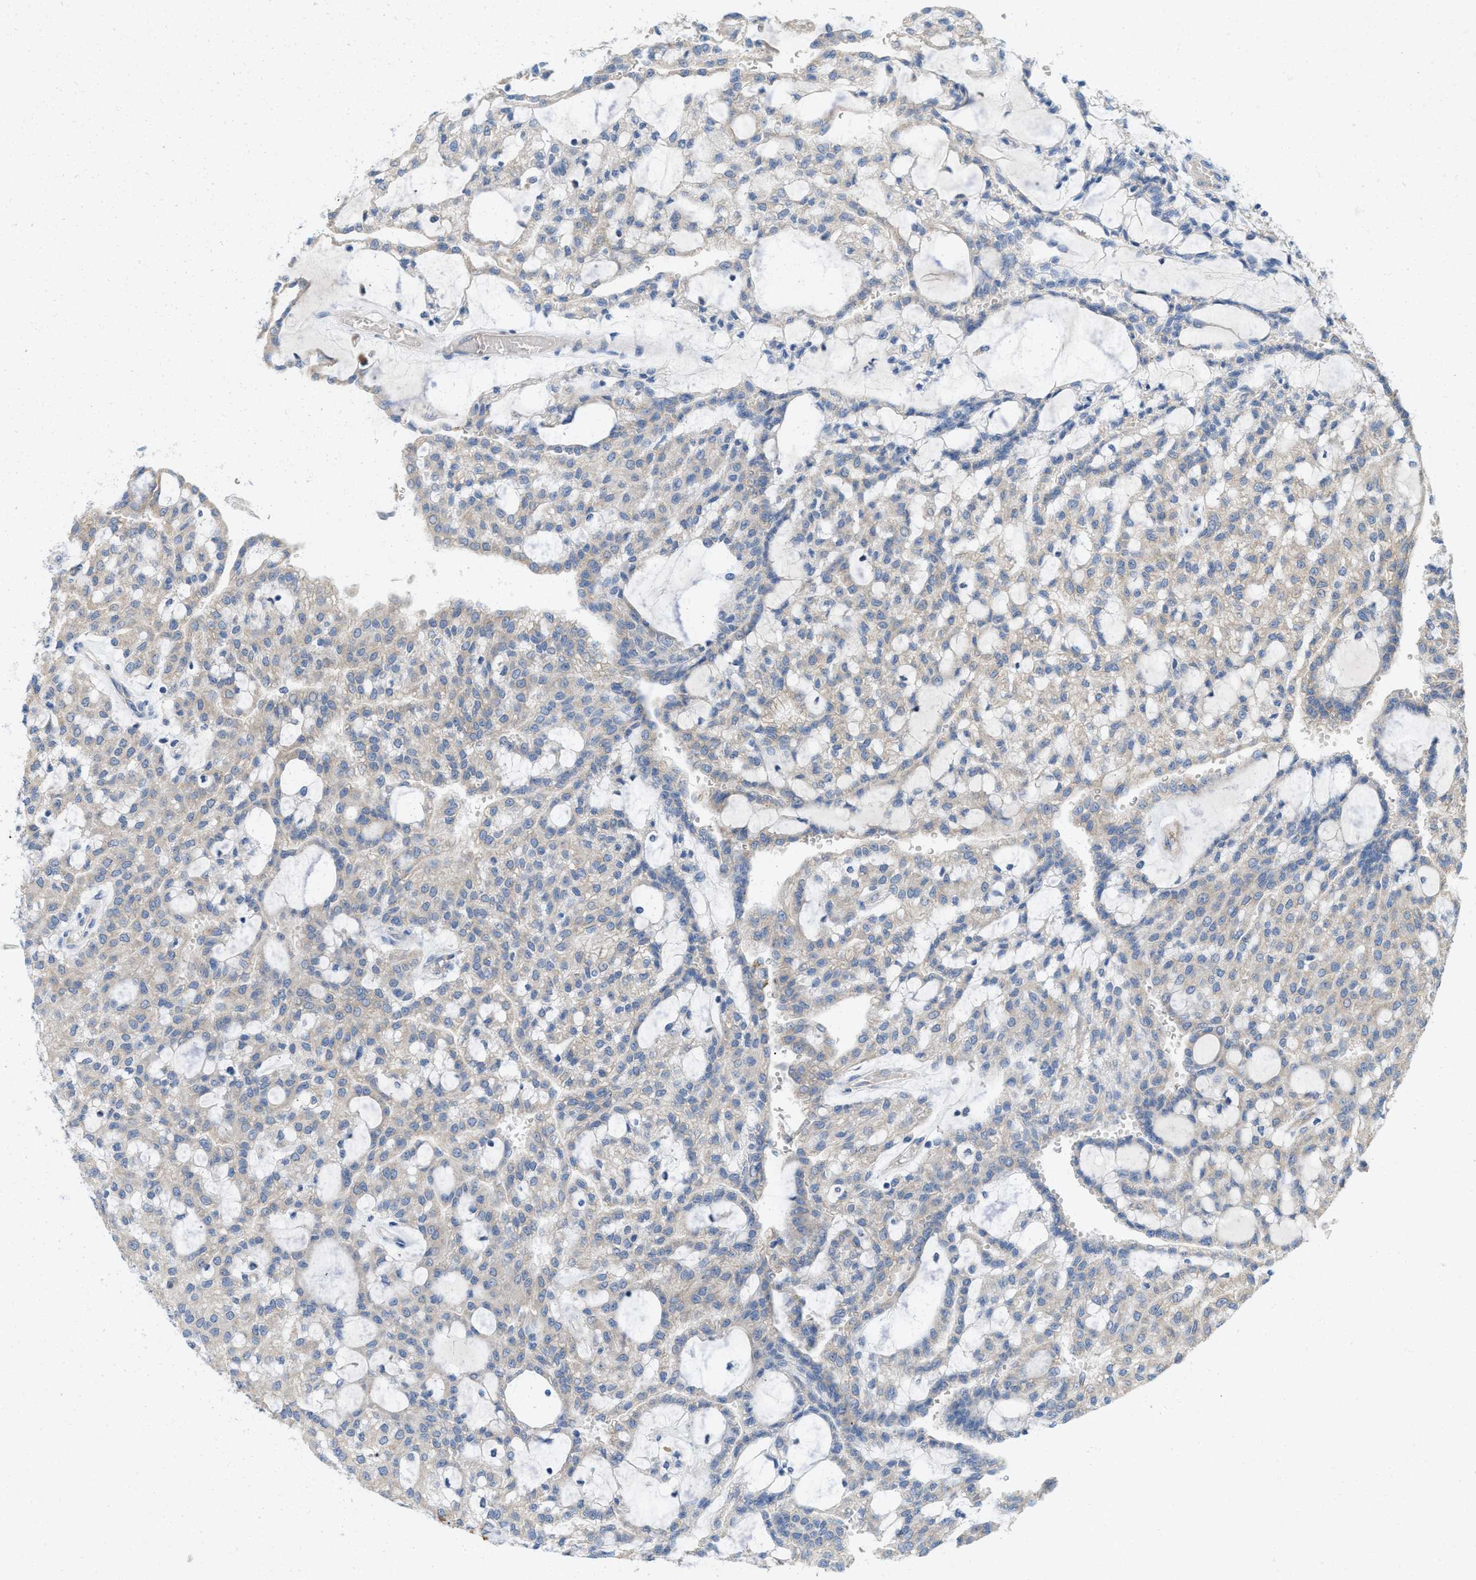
{"staining": {"intensity": "negative", "quantity": "none", "location": "none"}, "tissue": "renal cancer", "cell_type": "Tumor cells", "image_type": "cancer", "snomed": [{"axis": "morphology", "description": "Adenocarcinoma, NOS"}, {"axis": "topography", "description": "Kidney"}], "caption": "The image reveals no significant expression in tumor cells of adenocarcinoma (renal). (DAB (3,3'-diaminobenzidine) immunohistochemistry (IHC) visualized using brightfield microscopy, high magnification).", "gene": "DYNC2I1", "patient": {"sex": "male", "age": 63}}